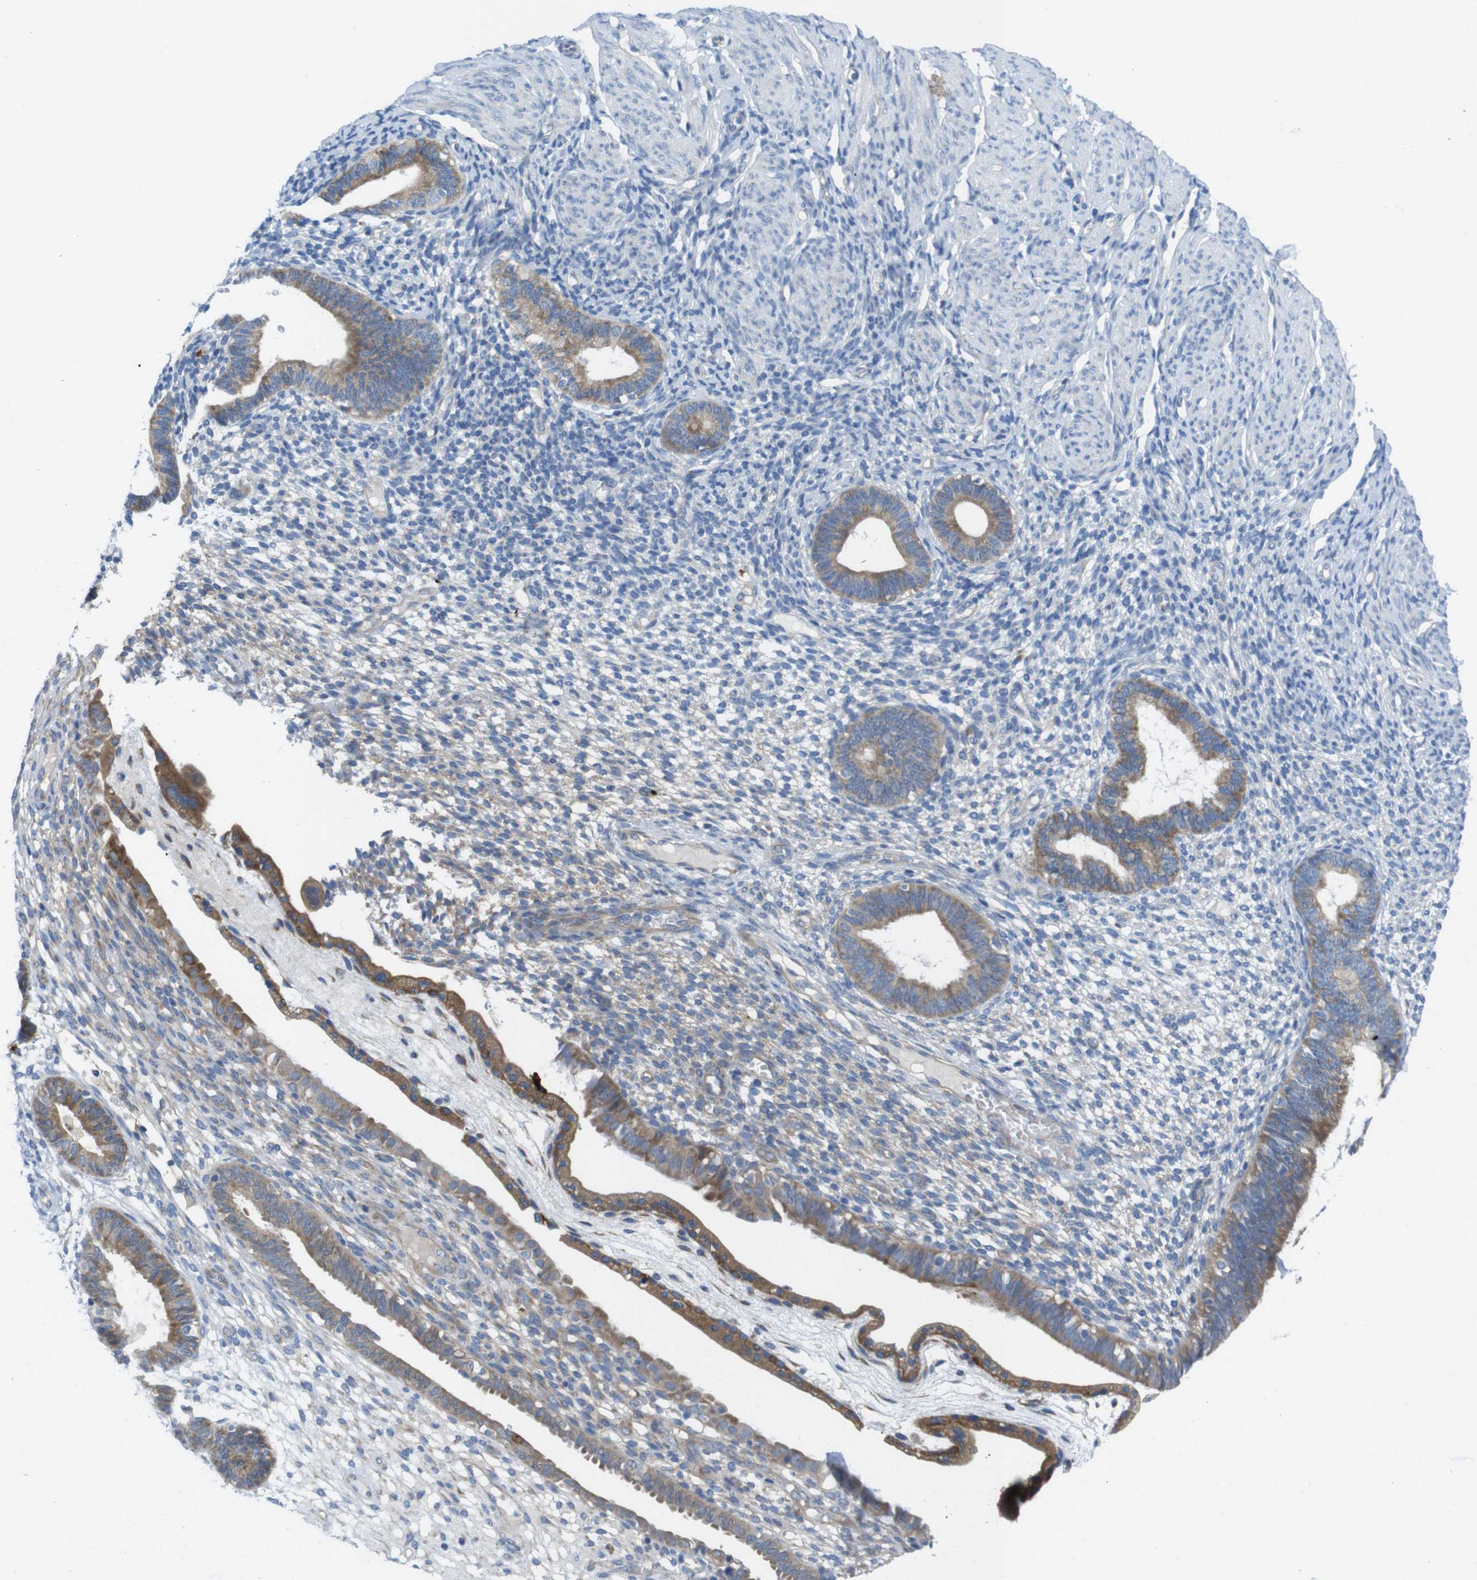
{"staining": {"intensity": "weak", "quantity": ">75%", "location": "cytoplasmic/membranous"}, "tissue": "endometrium", "cell_type": "Cells in endometrial stroma", "image_type": "normal", "snomed": [{"axis": "morphology", "description": "Normal tissue, NOS"}, {"axis": "topography", "description": "Endometrium"}], "caption": "The histopathology image shows immunohistochemical staining of normal endometrium. There is weak cytoplasmic/membranous staining is seen in approximately >75% of cells in endometrial stroma. (DAB (3,3'-diaminobenzidine) = brown stain, brightfield microscopy at high magnification).", "gene": "TMEM234", "patient": {"sex": "female", "age": 61}}